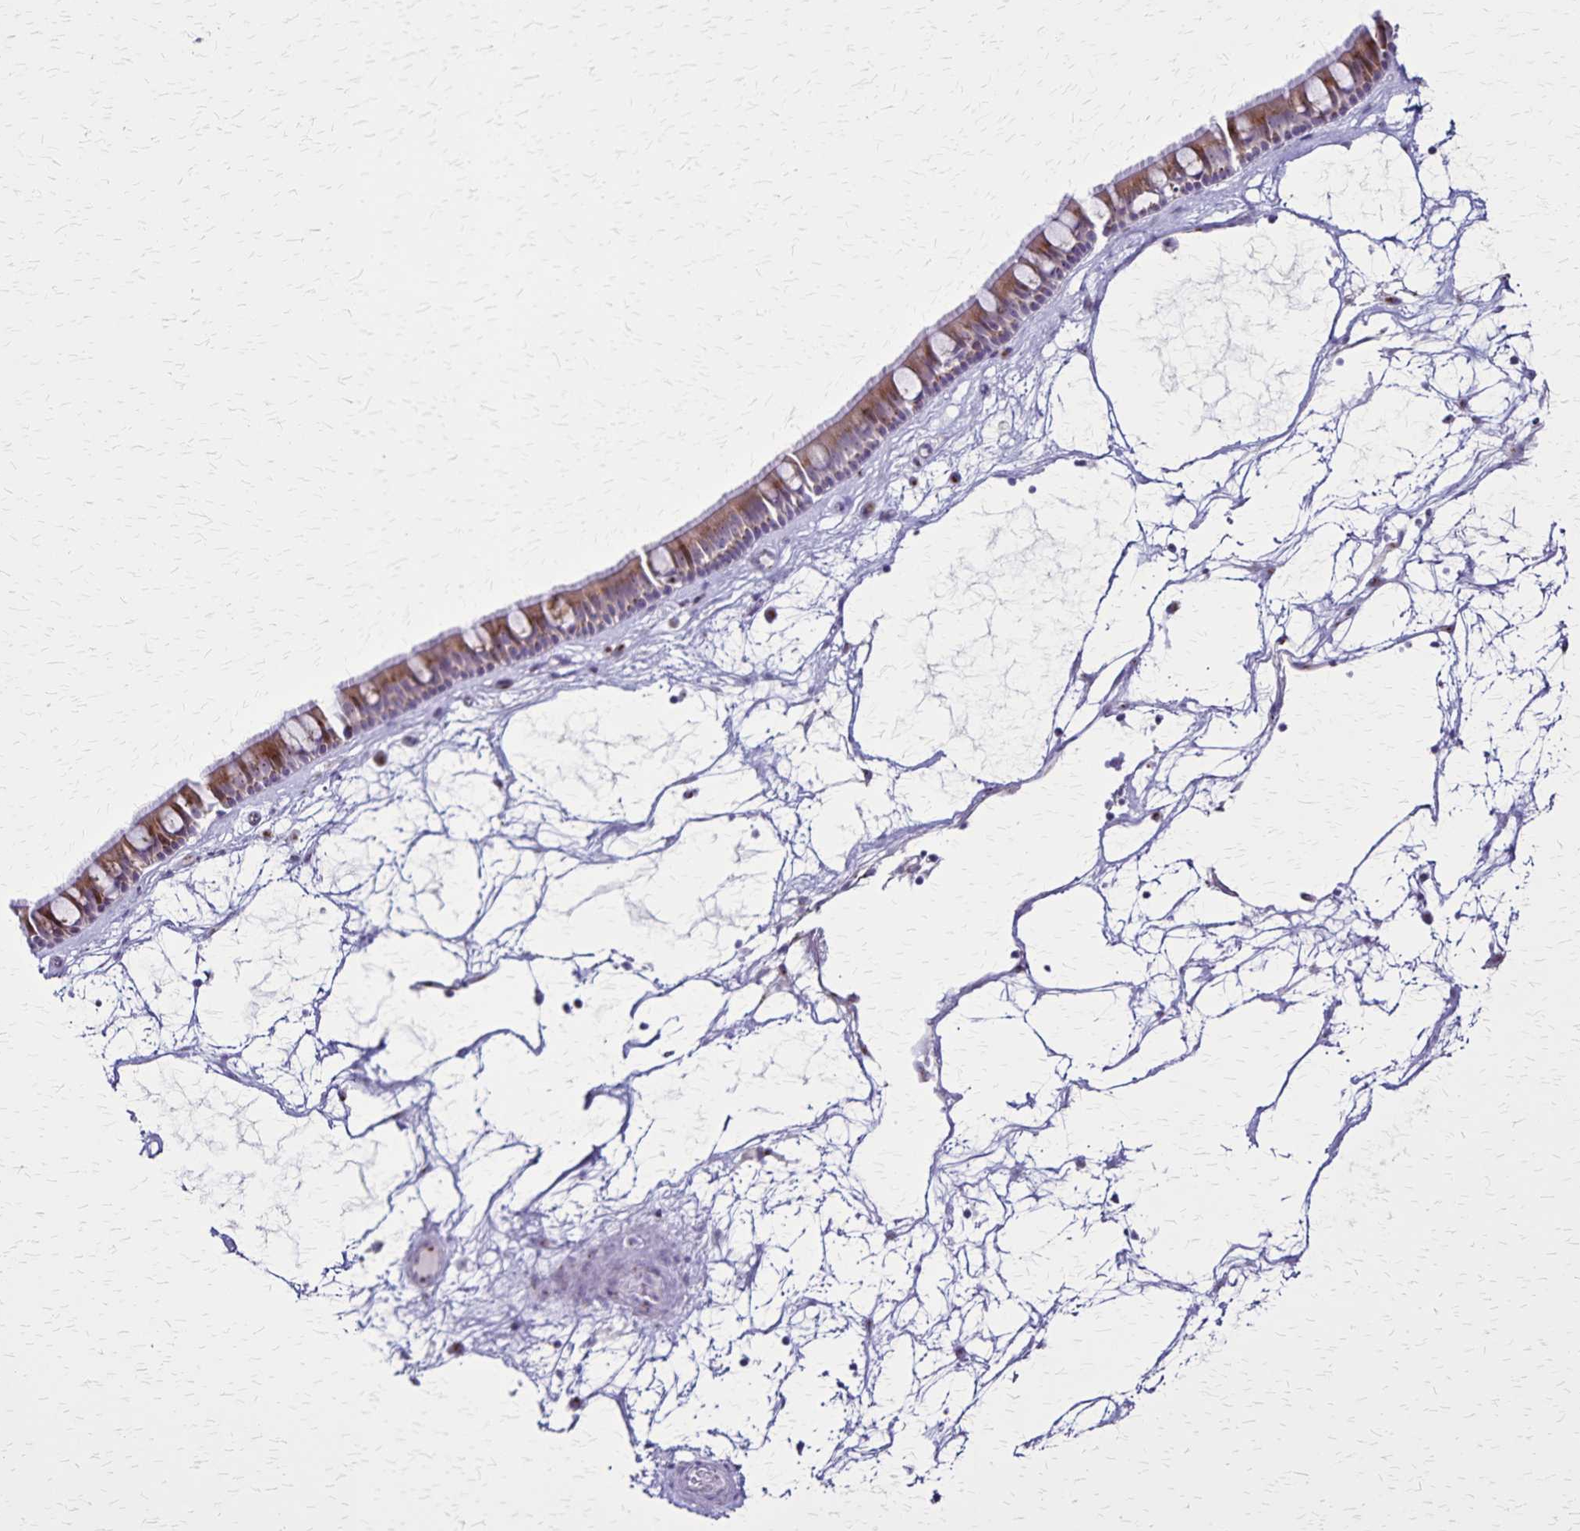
{"staining": {"intensity": "moderate", "quantity": "25%-75%", "location": "cytoplasmic/membranous"}, "tissue": "nasopharynx", "cell_type": "Respiratory epithelial cells", "image_type": "normal", "snomed": [{"axis": "morphology", "description": "Normal tissue, NOS"}, {"axis": "topography", "description": "Nasopharynx"}], "caption": "Immunohistochemistry (IHC) staining of normal nasopharynx, which reveals medium levels of moderate cytoplasmic/membranous positivity in about 25%-75% of respiratory epithelial cells indicating moderate cytoplasmic/membranous protein expression. The staining was performed using DAB (3,3'-diaminobenzidine) (brown) for protein detection and nuclei were counterstained in hematoxylin (blue).", "gene": "OR51B5", "patient": {"sex": "male", "age": 68}}